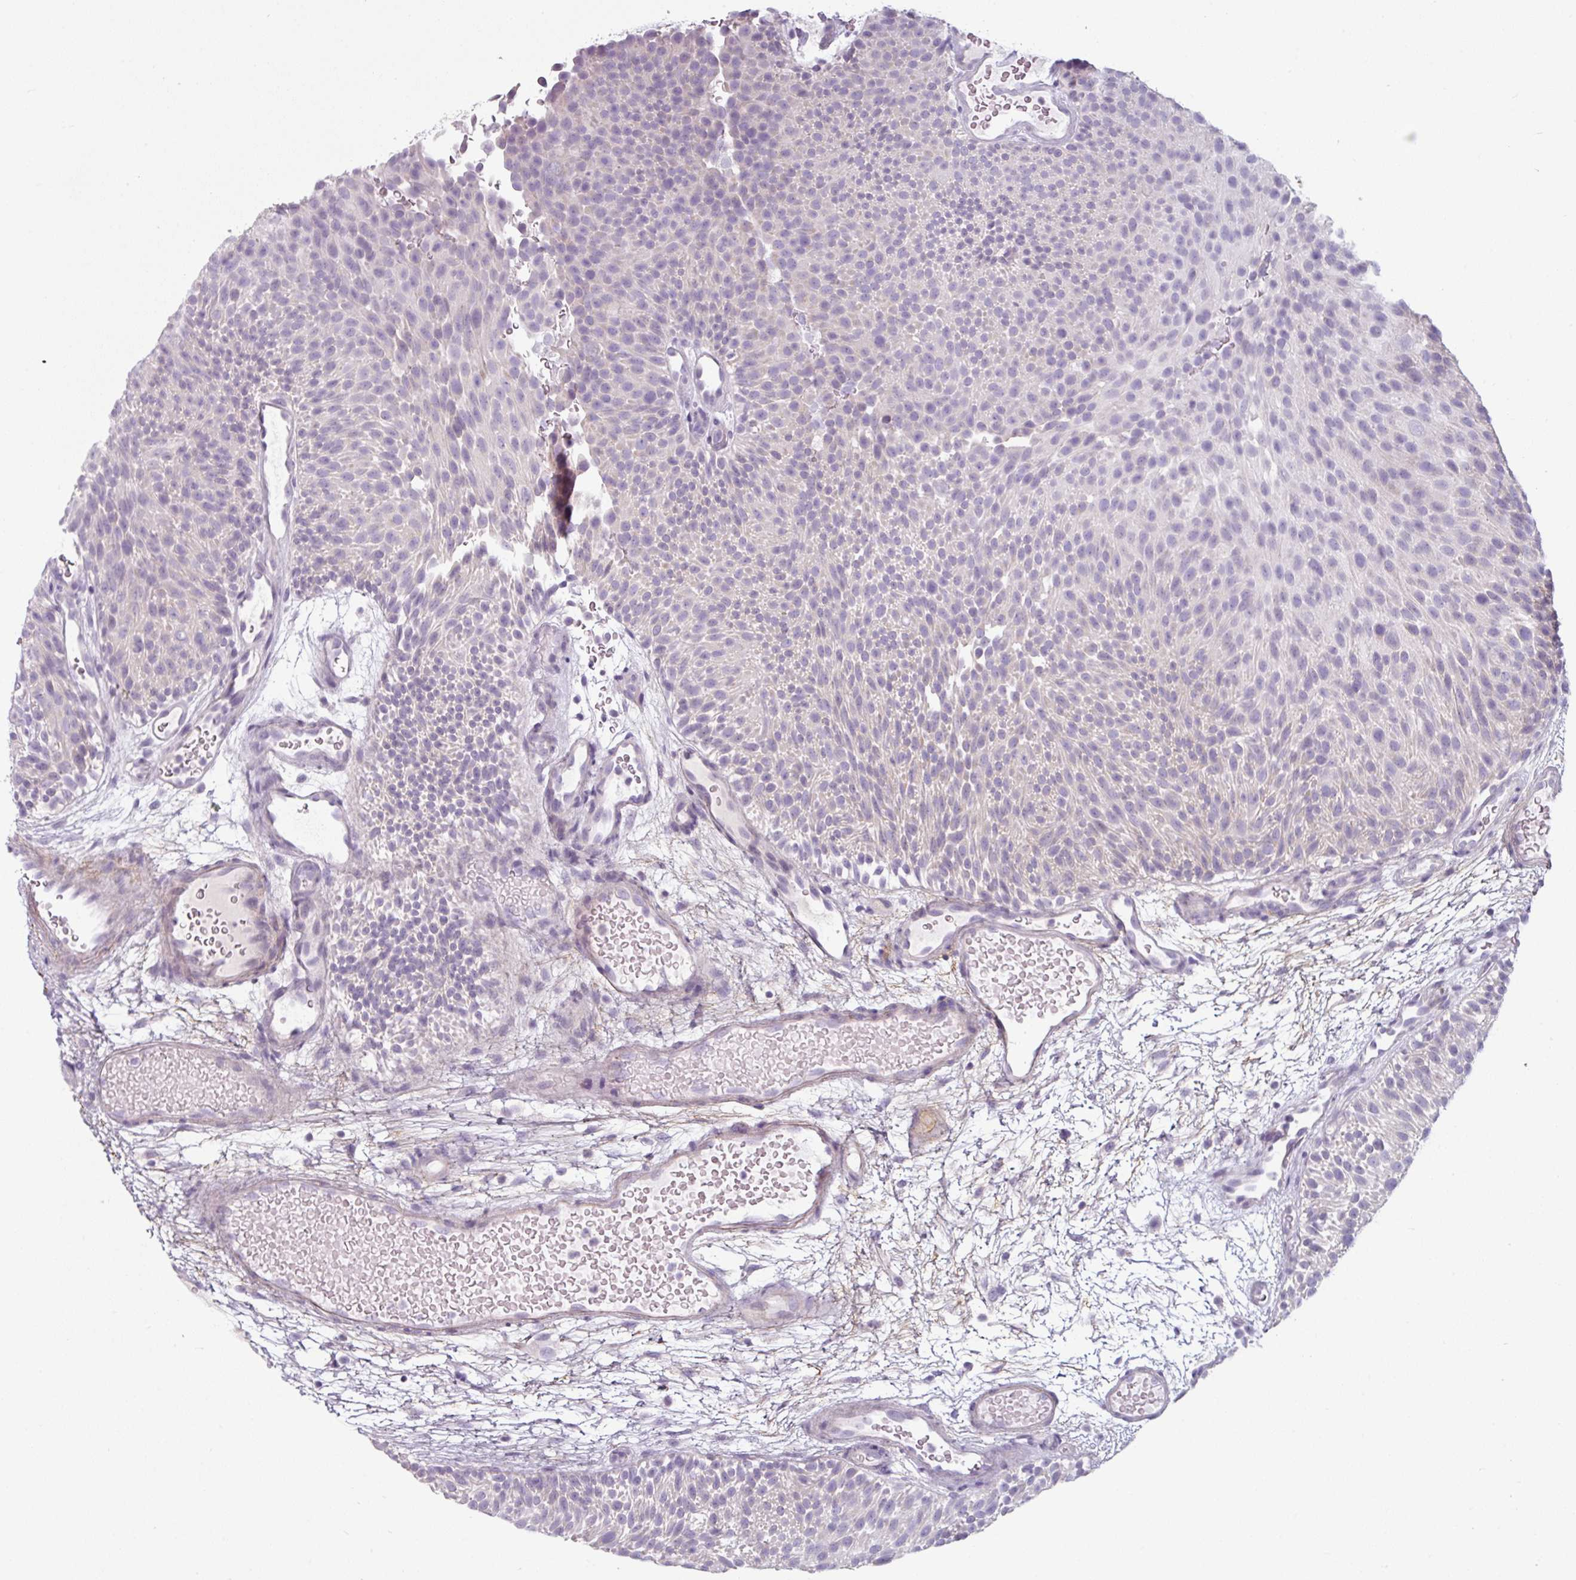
{"staining": {"intensity": "negative", "quantity": "none", "location": "none"}, "tissue": "urothelial cancer", "cell_type": "Tumor cells", "image_type": "cancer", "snomed": [{"axis": "morphology", "description": "Urothelial carcinoma, Low grade"}, {"axis": "topography", "description": "Urinary bladder"}], "caption": "High magnification brightfield microscopy of urothelial carcinoma (low-grade) stained with DAB (brown) and counterstained with hematoxylin (blue): tumor cells show no significant expression. (DAB immunohistochemistry (IHC) with hematoxylin counter stain).", "gene": "MTMR14", "patient": {"sex": "male", "age": 78}}